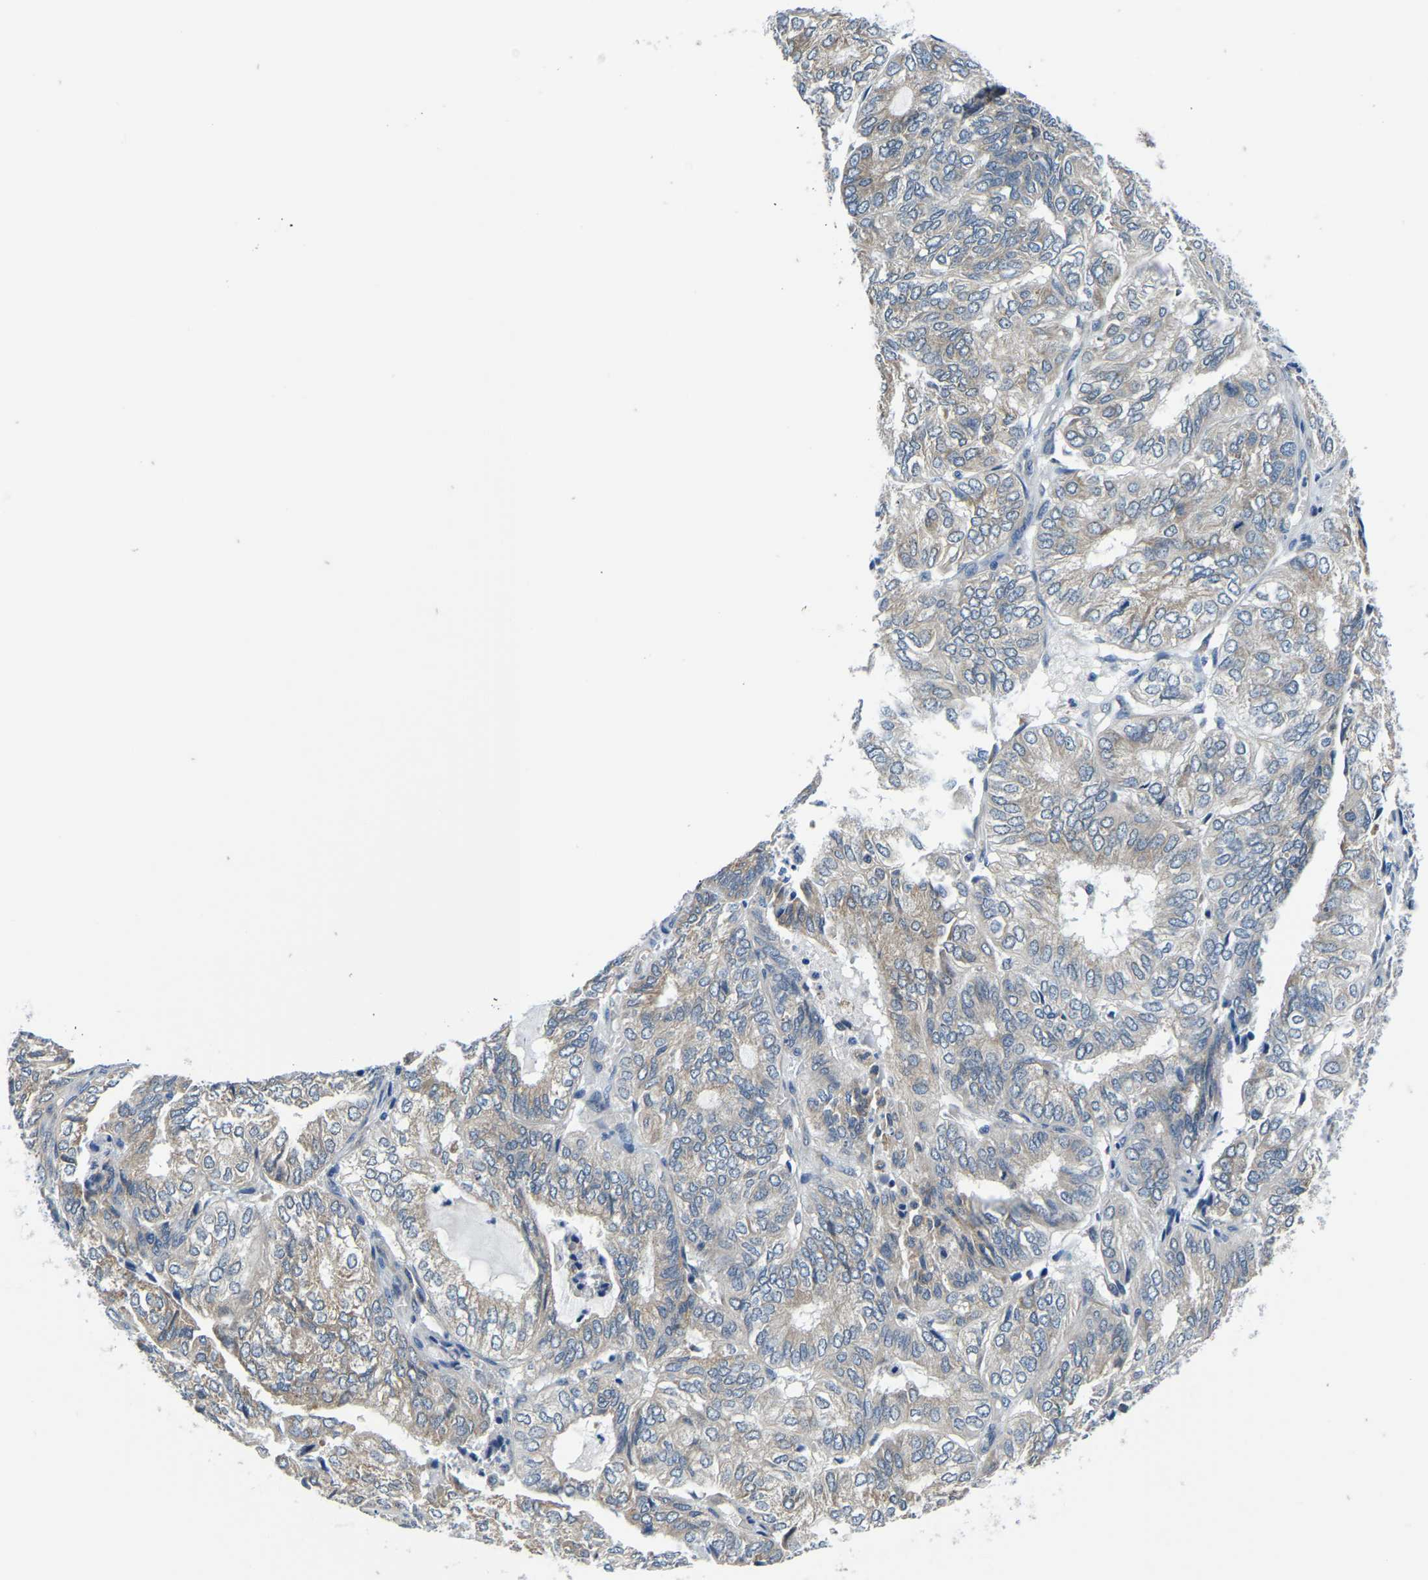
{"staining": {"intensity": "weak", "quantity": "25%-75%", "location": "cytoplasmic/membranous"}, "tissue": "endometrial cancer", "cell_type": "Tumor cells", "image_type": "cancer", "snomed": [{"axis": "morphology", "description": "Adenocarcinoma, NOS"}, {"axis": "topography", "description": "Uterus"}], "caption": "Immunohistochemical staining of human adenocarcinoma (endometrial) reveals low levels of weak cytoplasmic/membranous protein staining in about 25%-75% of tumor cells.", "gene": "LIAS", "patient": {"sex": "female", "age": 60}}